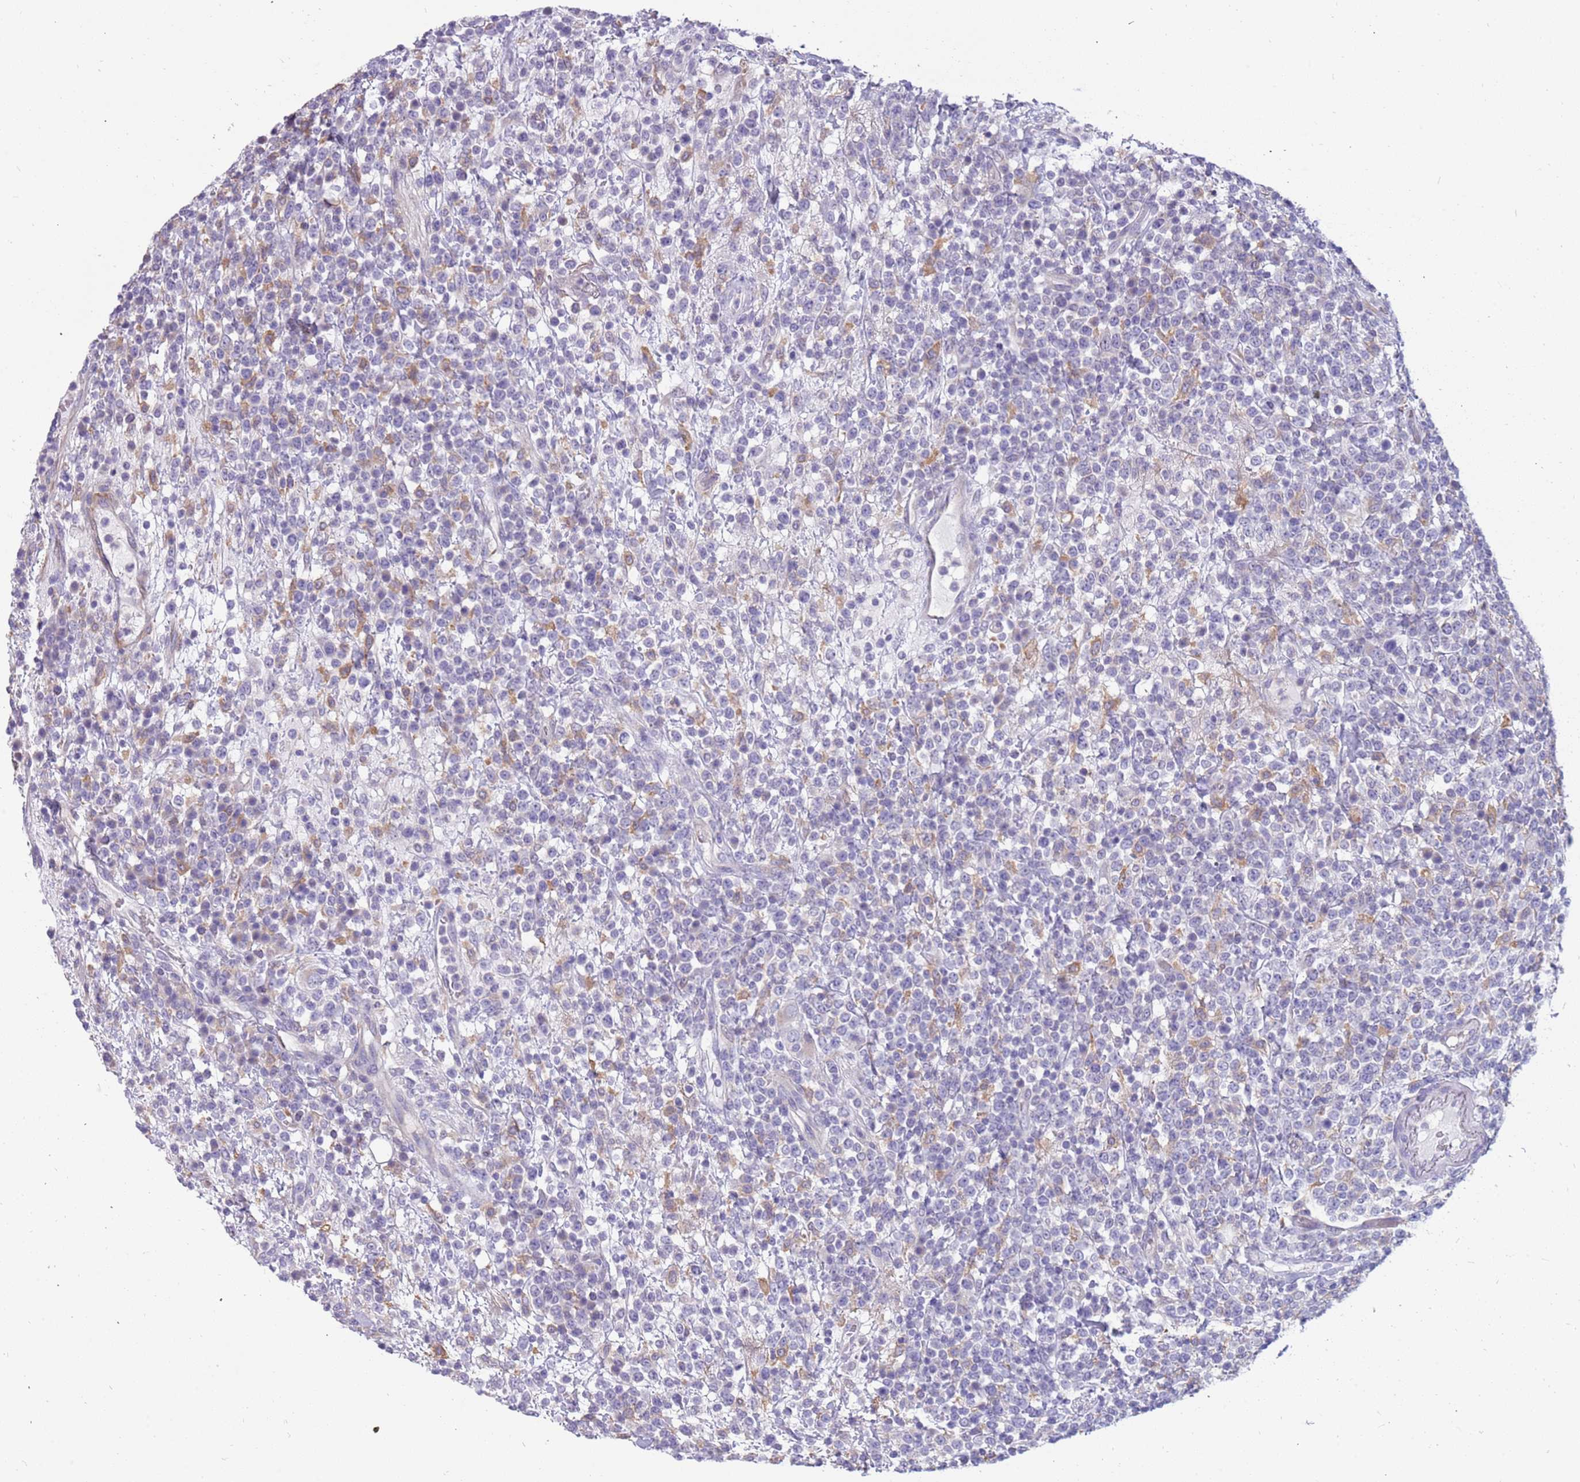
{"staining": {"intensity": "negative", "quantity": "none", "location": "none"}, "tissue": "lymphoma", "cell_type": "Tumor cells", "image_type": "cancer", "snomed": [{"axis": "morphology", "description": "Malignant lymphoma, non-Hodgkin's type, High grade"}, {"axis": "topography", "description": "Colon"}], "caption": "The micrograph reveals no significant staining in tumor cells of high-grade malignant lymphoma, non-Hodgkin's type. The staining was performed using DAB (3,3'-diaminobenzidine) to visualize the protein expression in brown, while the nuclei were stained in blue with hematoxylin (Magnification: 20x).", "gene": "RHCG", "patient": {"sex": "female", "age": 53}}